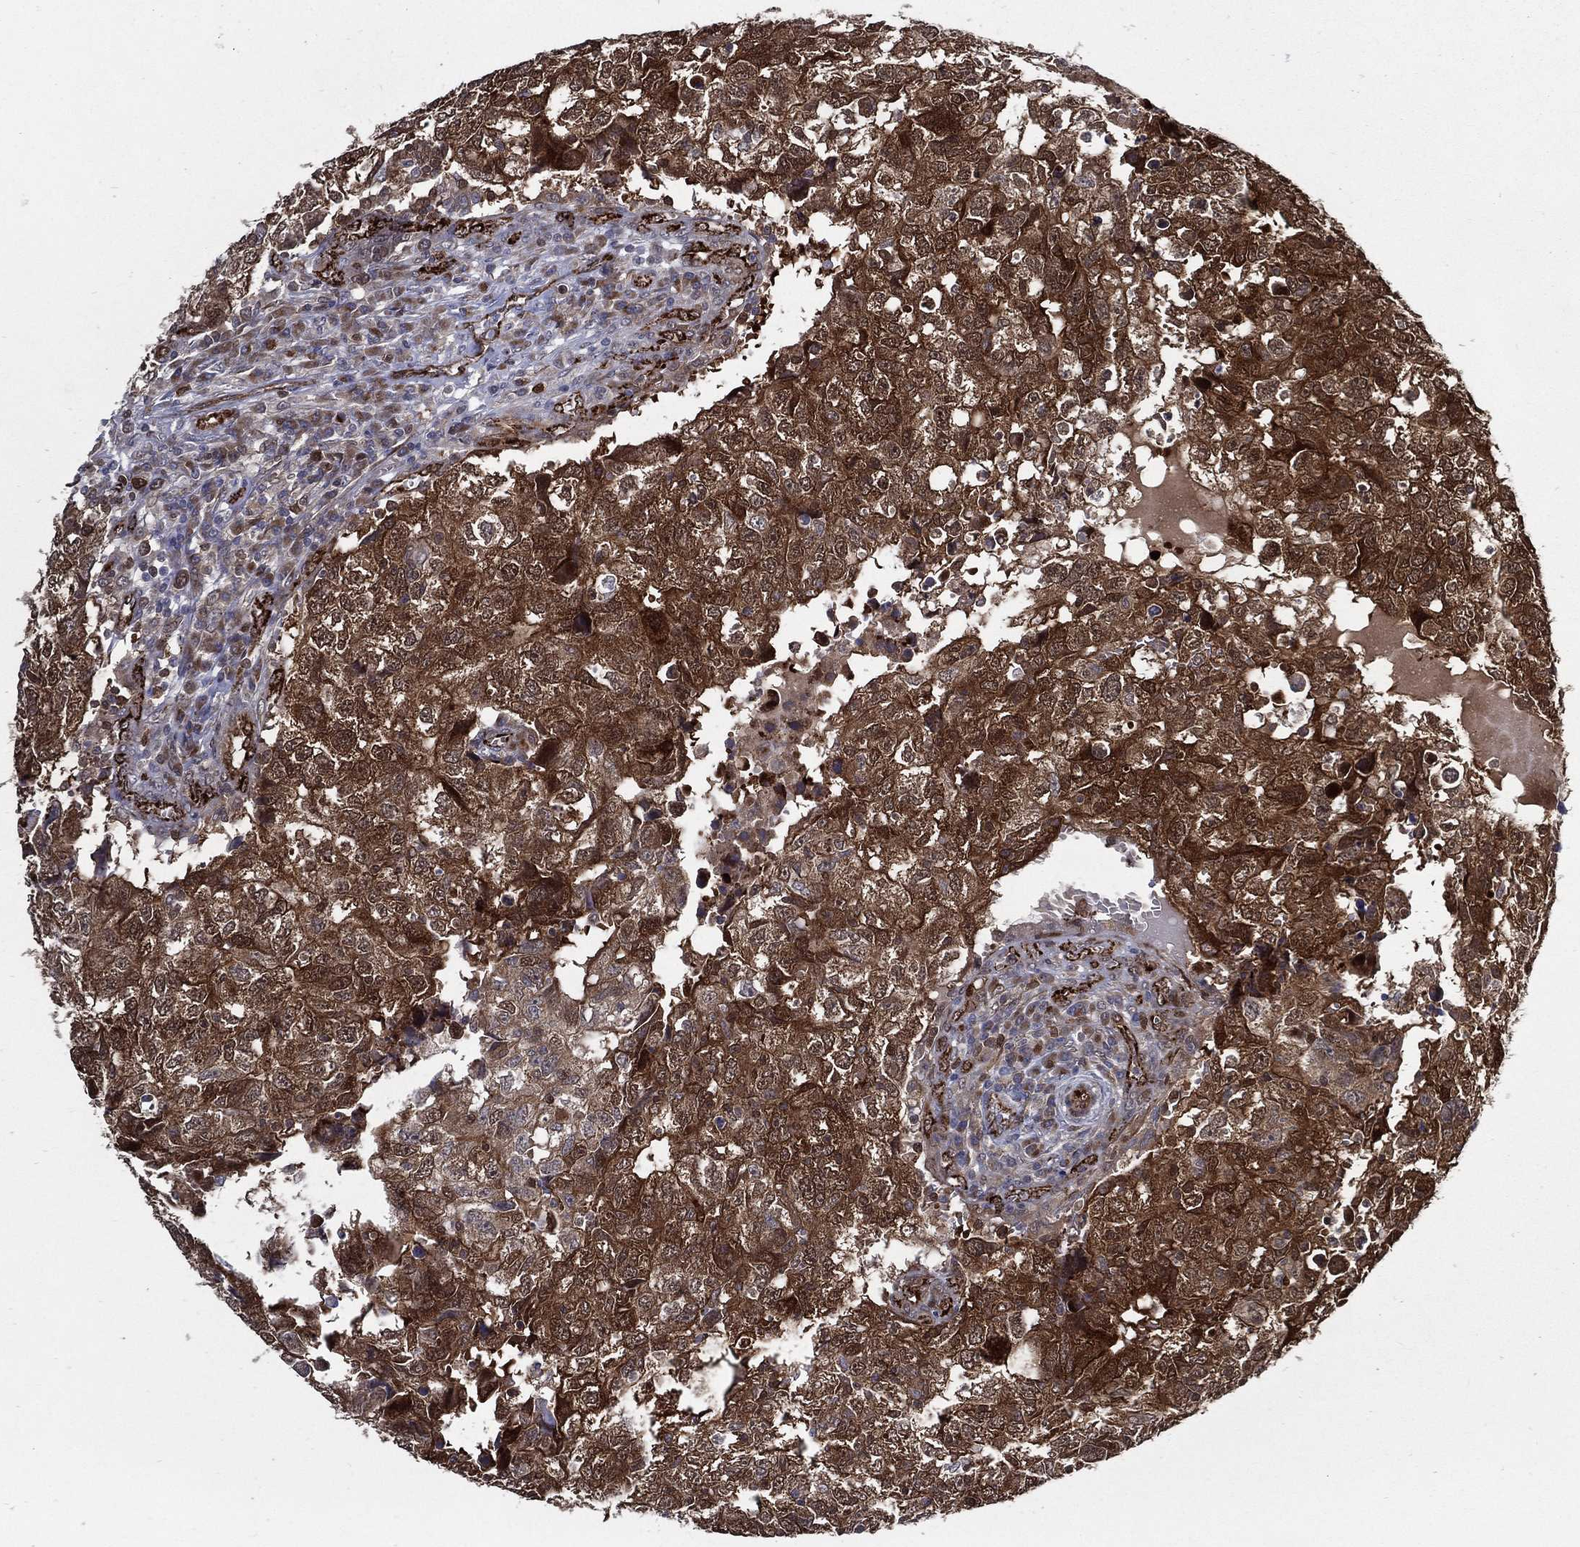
{"staining": {"intensity": "strong", "quantity": ">75%", "location": "cytoplasmic/membranous"}, "tissue": "breast cancer", "cell_type": "Tumor cells", "image_type": "cancer", "snomed": [{"axis": "morphology", "description": "Duct carcinoma"}, {"axis": "topography", "description": "Breast"}], "caption": "Immunohistochemistry (IHC) image of neoplastic tissue: breast cancer stained using IHC demonstrates high levels of strong protein expression localized specifically in the cytoplasmic/membranous of tumor cells, appearing as a cytoplasmic/membranous brown color.", "gene": "ARHGAP11A", "patient": {"sex": "female", "age": 30}}